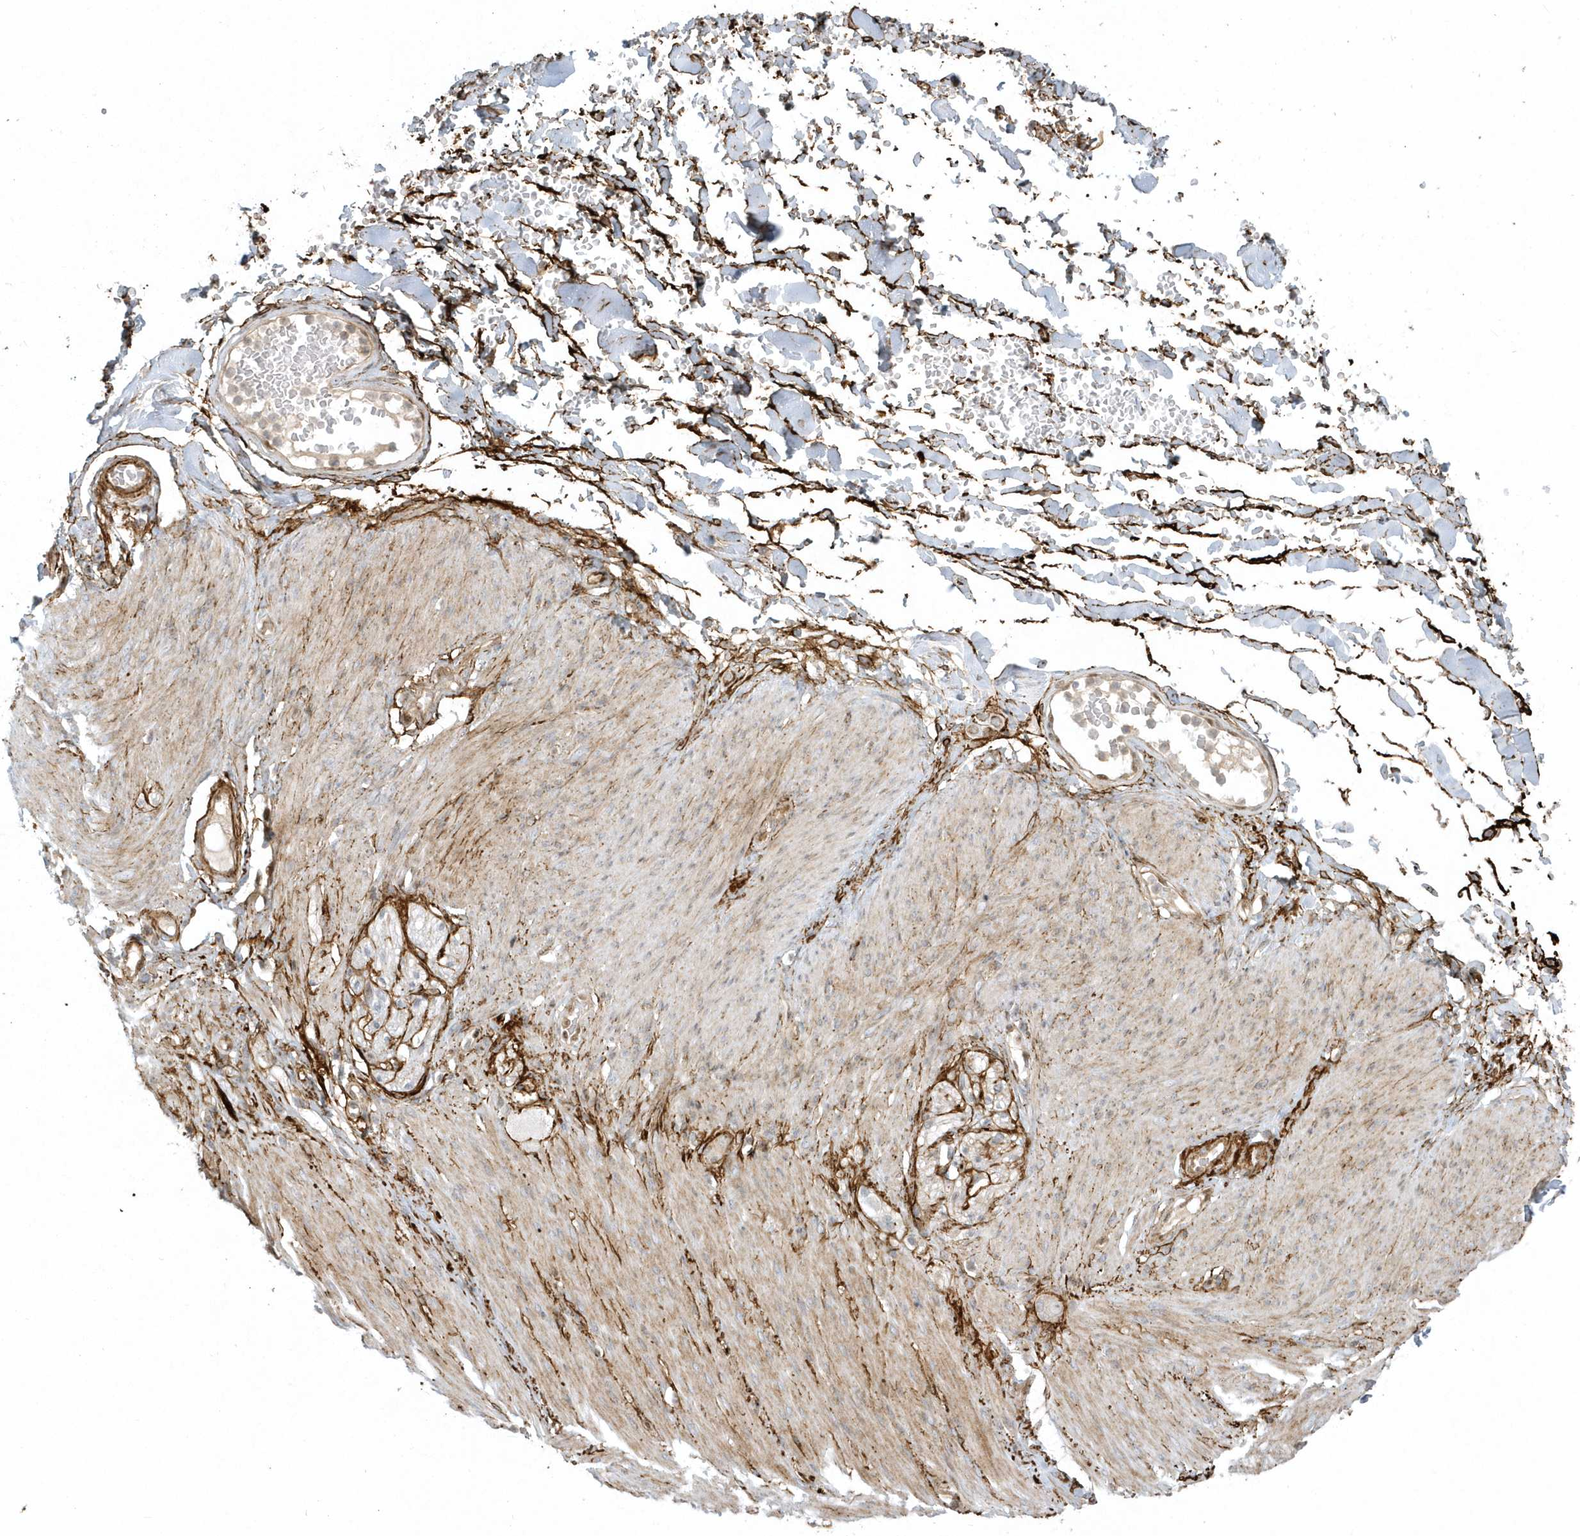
{"staining": {"intensity": "moderate", "quantity": ">75%", "location": "cytoplasmic/membranous,nuclear"}, "tissue": "adipose tissue", "cell_type": "Adipocytes", "image_type": "normal", "snomed": [{"axis": "morphology", "description": "Normal tissue, NOS"}, {"axis": "topography", "description": "Colon"}, {"axis": "topography", "description": "Peripheral nerve tissue"}], "caption": "A histopathology image of adipose tissue stained for a protein reveals moderate cytoplasmic/membranous,nuclear brown staining in adipocytes. Using DAB (brown) and hematoxylin (blue) stains, captured at high magnification using brightfield microscopy.", "gene": "MASP2", "patient": {"sex": "female", "age": 61}}